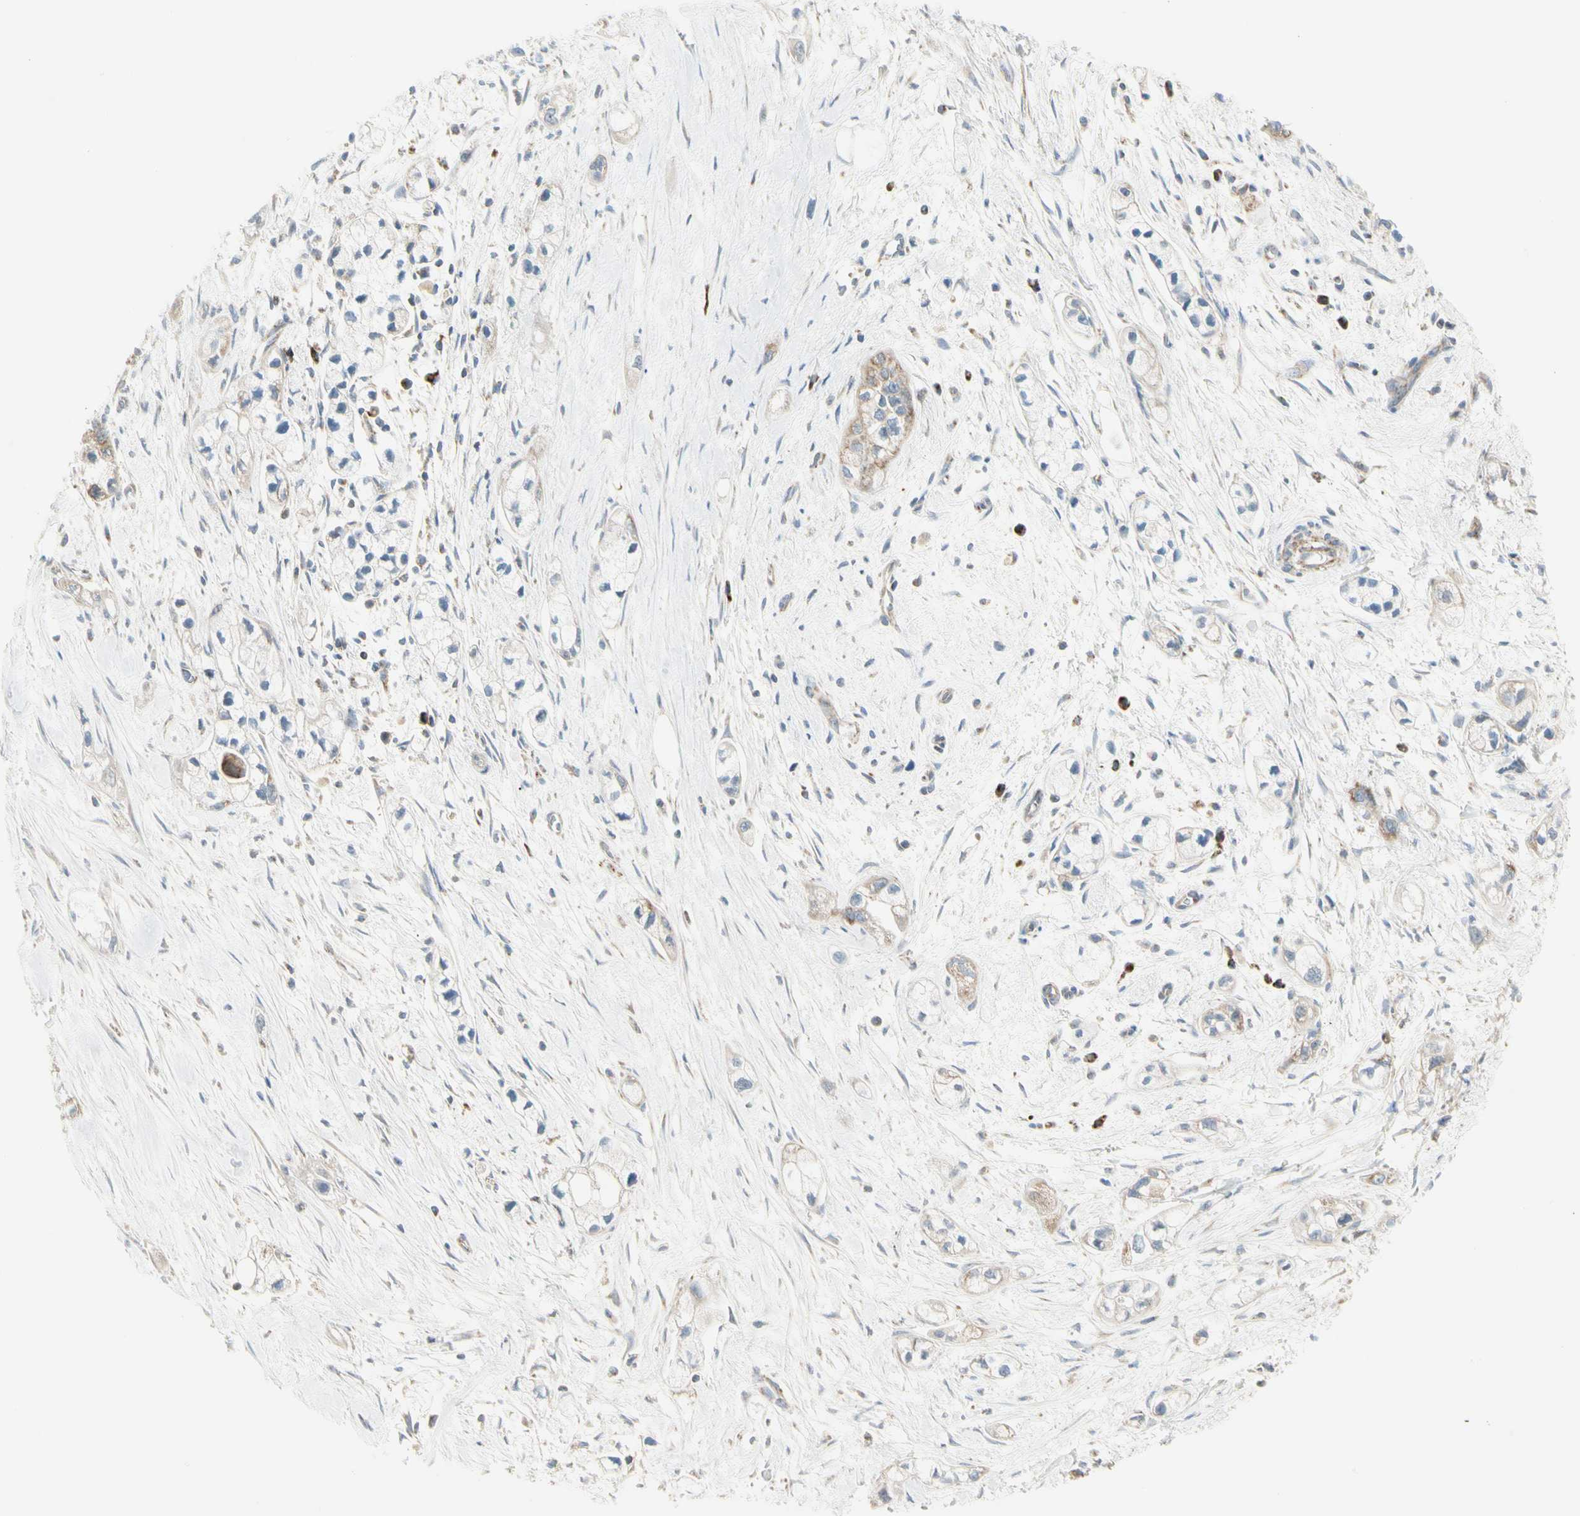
{"staining": {"intensity": "moderate", "quantity": "25%-75%", "location": "cytoplasmic/membranous"}, "tissue": "pancreatic cancer", "cell_type": "Tumor cells", "image_type": "cancer", "snomed": [{"axis": "morphology", "description": "Adenocarcinoma, NOS"}, {"axis": "topography", "description": "Pancreas"}], "caption": "An immunohistochemistry micrograph of tumor tissue is shown. Protein staining in brown shows moderate cytoplasmic/membranous positivity in pancreatic cancer (adenocarcinoma) within tumor cells.", "gene": "TBC1D10A", "patient": {"sex": "male", "age": 74}}